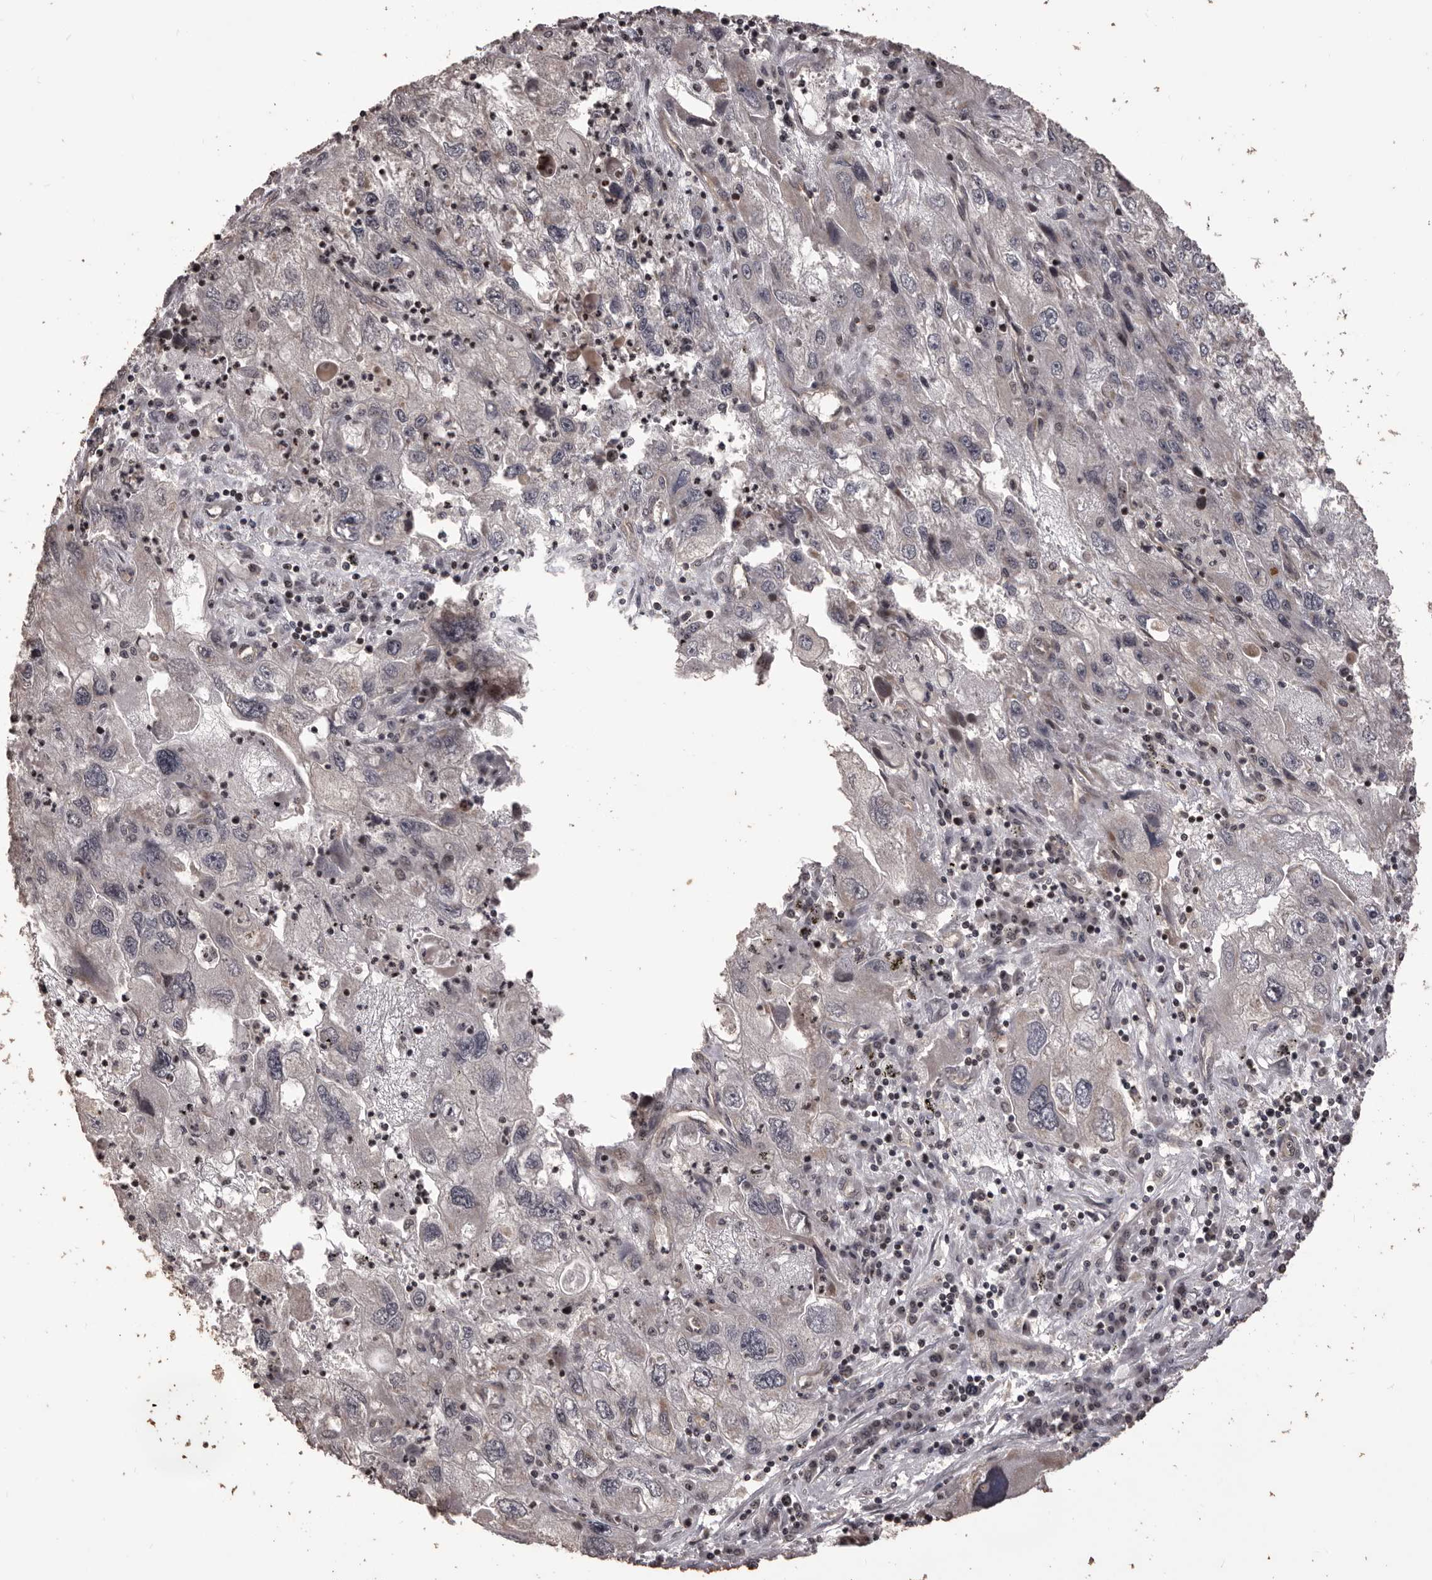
{"staining": {"intensity": "negative", "quantity": "none", "location": "none"}, "tissue": "endometrial cancer", "cell_type": "Tumor cells", "image_type": "cancer", "snomed": [{"axis": "morphology", "description": "Adenocarcinoma, NOS"}, {"axis": "topography", "description": "Endometrium"}], "caption": "Histopathology image shows no significant protein positivity in tumor cells of endometrial cancer.", "gene": "QRSL1", "patient": {"sex": "female", "age": 49}}